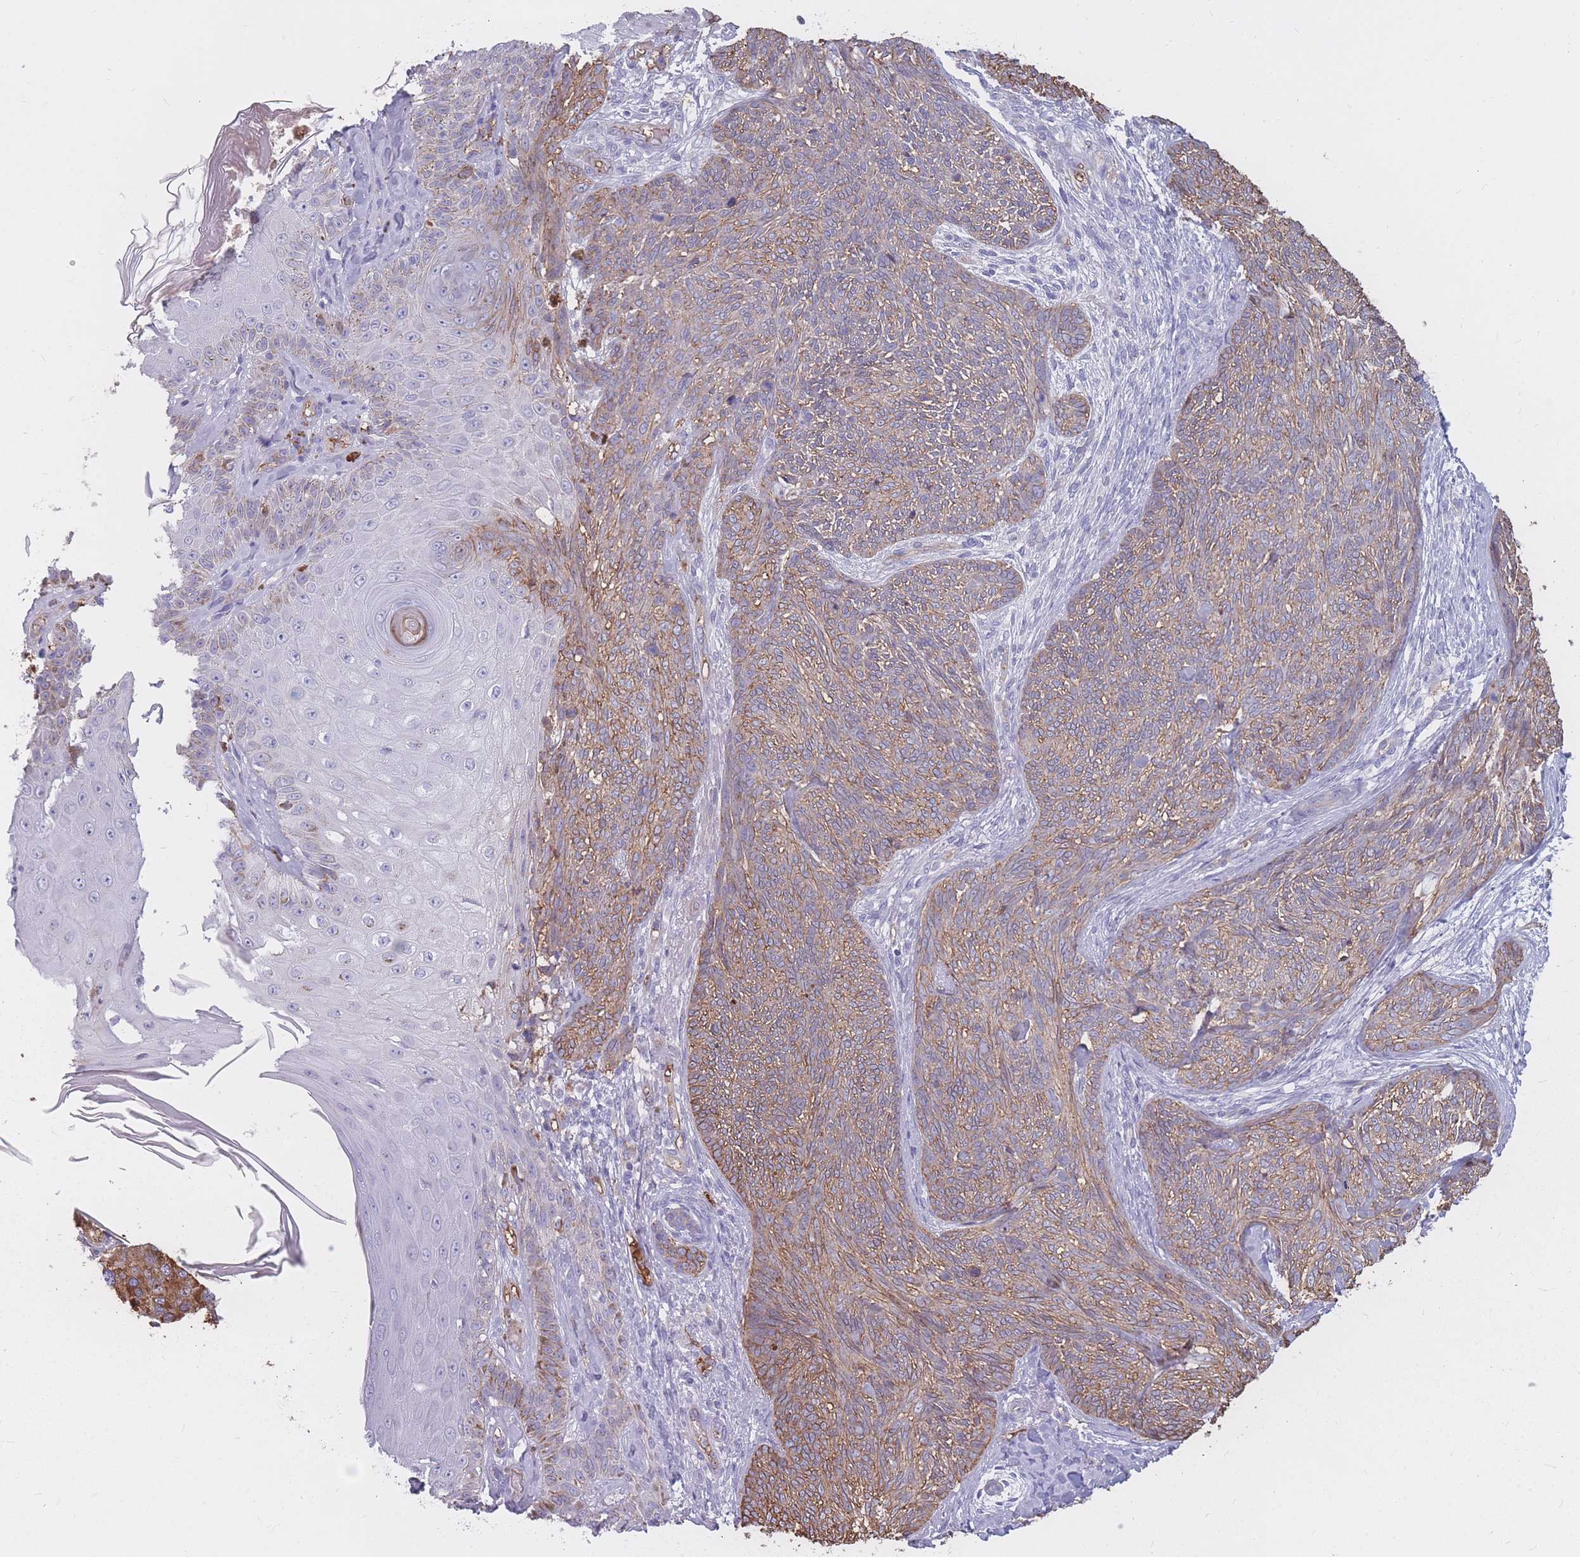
{"staining": {"intensity": "moderate", "quantity": ">75%", "location": "cytoplasmic/membranous"}, "tissue": "skin cancer", "cell_type": "Tumor cells", "image_type": "cancer", "snomed": [{"axis": "morphology", "description": "Basal cell carcinoma"}, {"axis": "topography", "description": "Skin"}], "caption": "An immunohistochemistry (IHC) micrograph of neoplastic tissue is shown. Protein staining in brown shows moderate cytoplasmic/membranous positivity in skin cancer (basal cell carcinoma) within tumor cells.", "gene": "GNA11", "patient": {"sex": "male", "age": 73}}